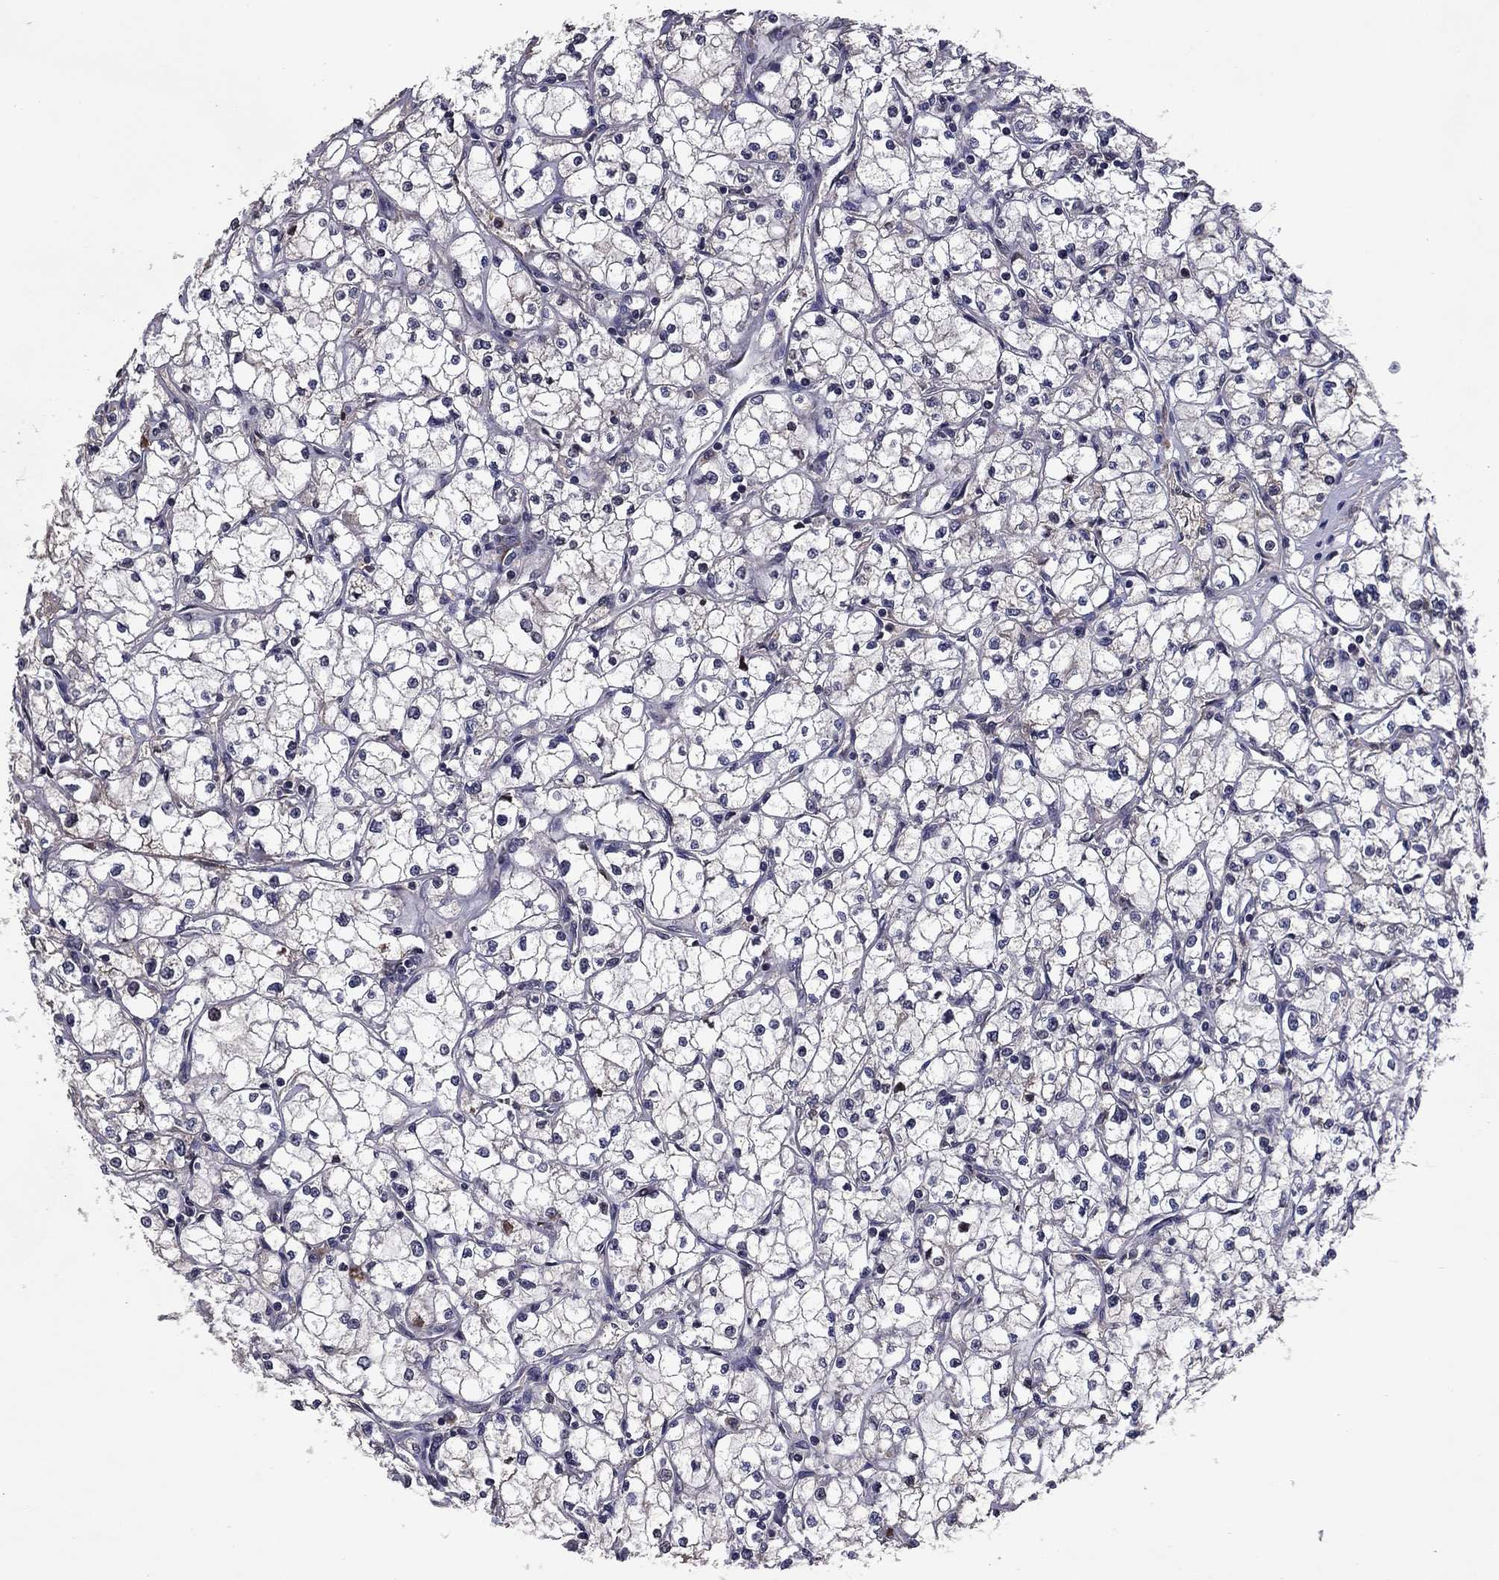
{"staining": {"intensity": "negative", "quantity": "none", "location": "none"}, "tissue": "renal cancer", "cell_type": "Tumor cells", "image_type": "cancer", "snomed": [{"axis": "morphology", "description": "Adenocarcinoma, NOS"}, {"axis": "topography", "description": "Kidney"}], "caption": "This is an immunohistochemistry (IHC) photomicrograph of adenocarcinoma (renal). There is no expression in tumor cells.", "gene": "PROS1", "patient": {"sex": "male", "age": 67}}